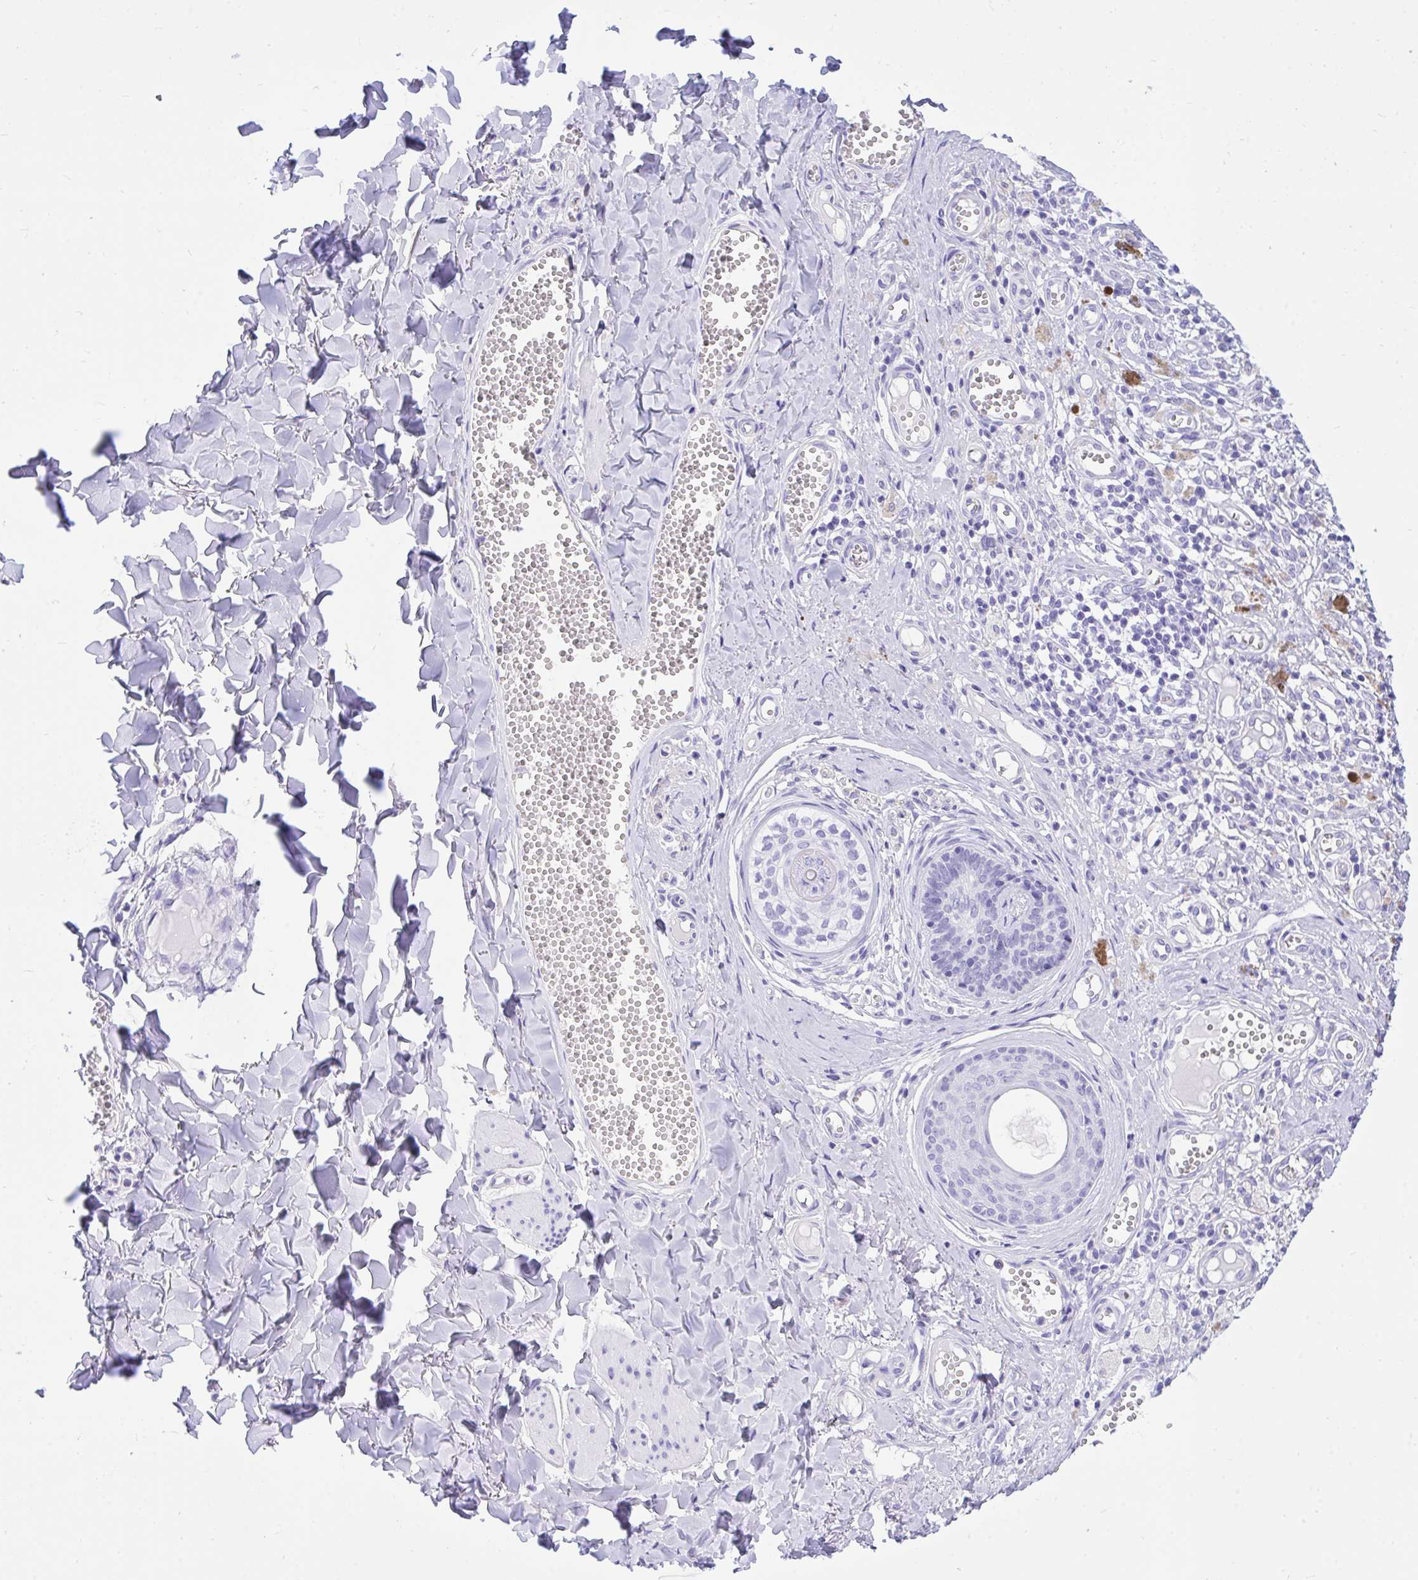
{"staining": {"intensity": "negative", "quantity": "none", "location": "none"}, "tissue": "melanoma", "cell_type": "Tumor cells", "image_type": "cancer", "snomed": [{"axis": "morphology", "description": "Malignant melanoma, NOS"}, {"axis": "topography", "description": "Skin"}], "caption": "Tumor cells are negative for protein expression in human malignant melanoma.", "gene": "TLN2", "patient": {"sex": "female", "age": 49}}